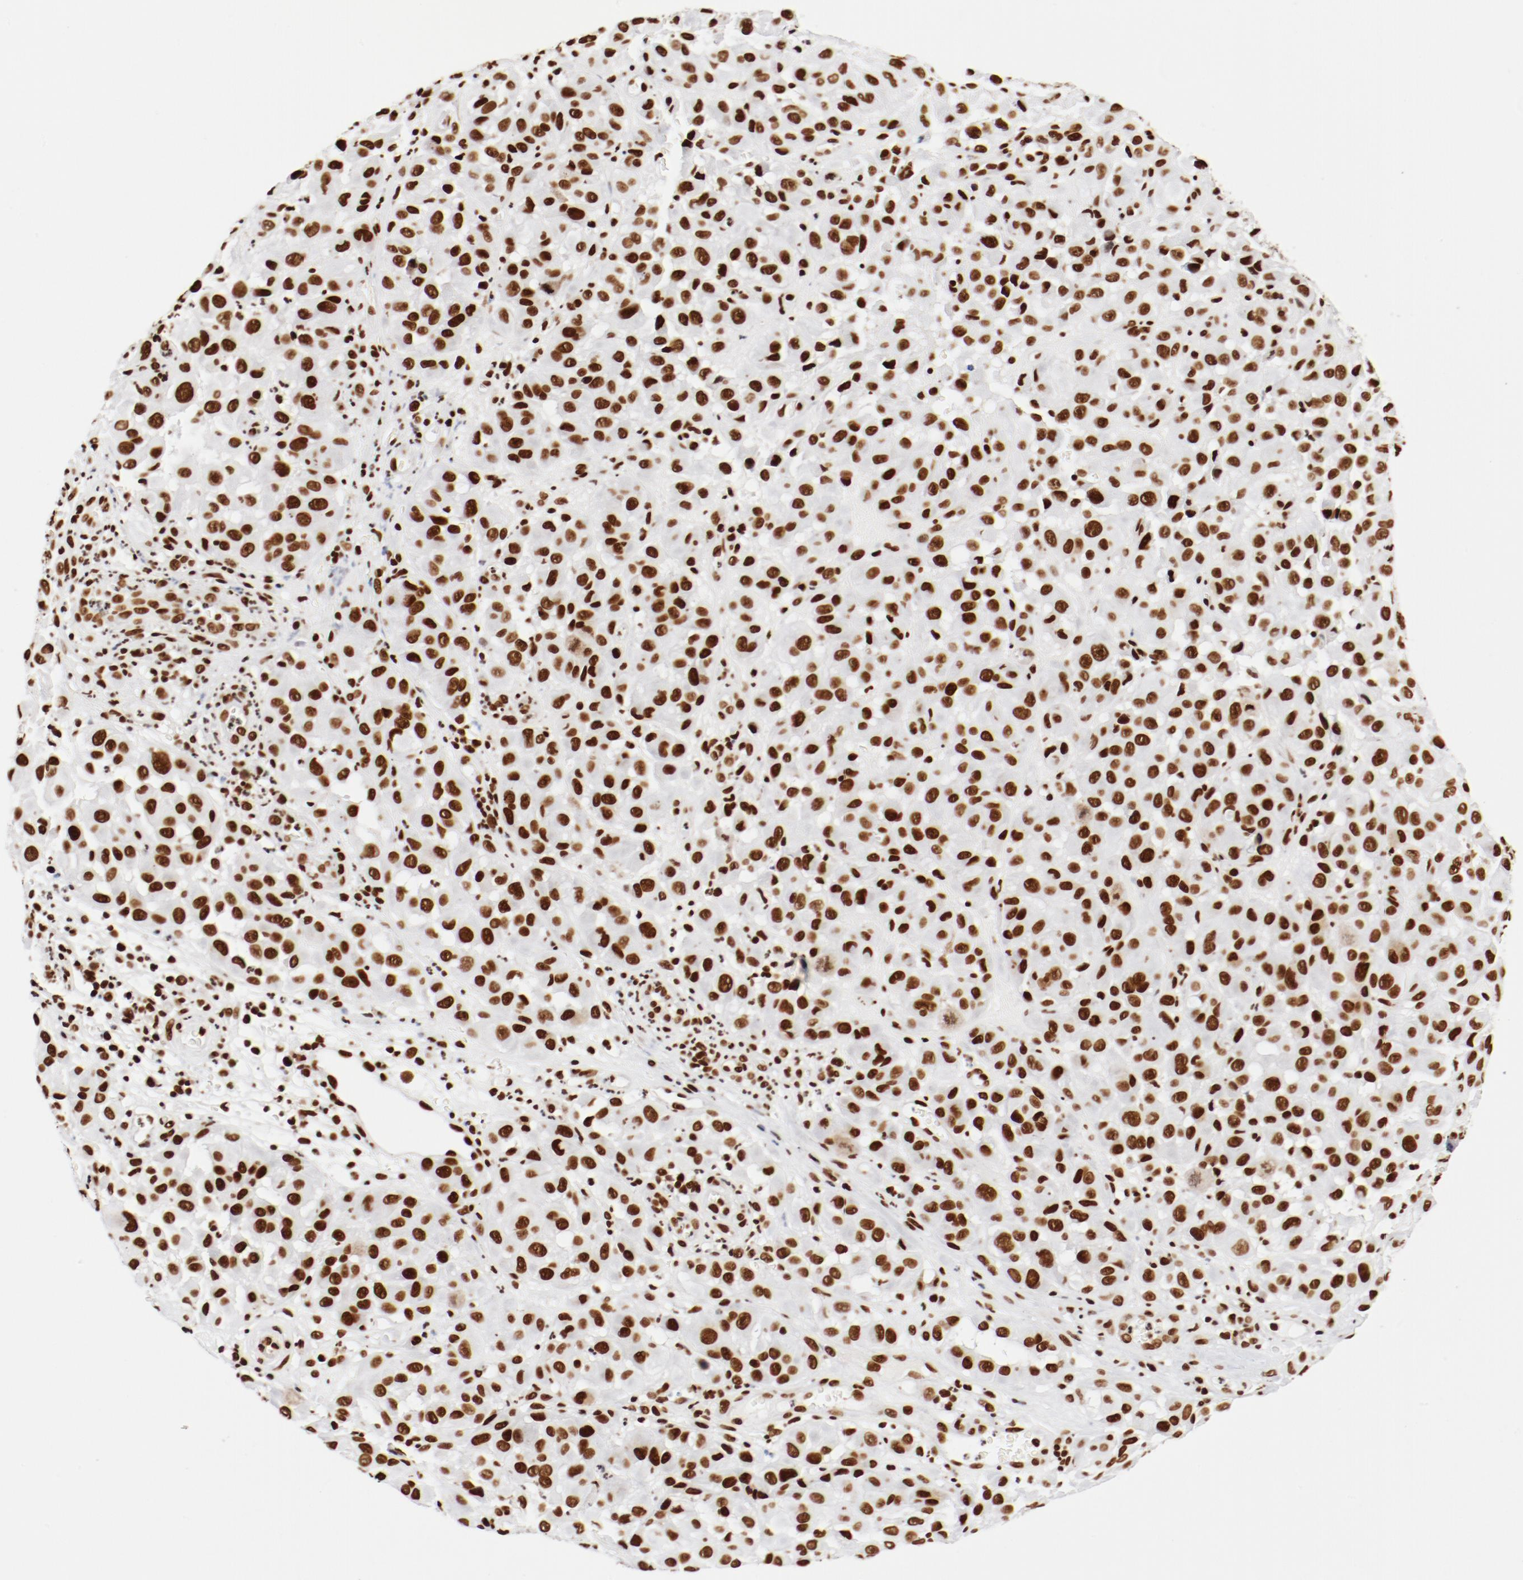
{"staining": {"intensity": "strong", "quantity": ">75%", "location": "nuclear"}, "tissue": "melanoma", "cell_type": "Tumor cells", "image_type": "cancer", "snomed": [{"axis": "morphology", "description": "Malignant melanoma, NOS"}, {"axis": "topography", "description": "Skin"}], "caption": "DAB immunohistochemical staining of human melanoma demonstrates strong nuclear protein expression in about >75% of tumor cells.", "gene": "CTBP1", "patient": {"sex": "female", "age": 21}}